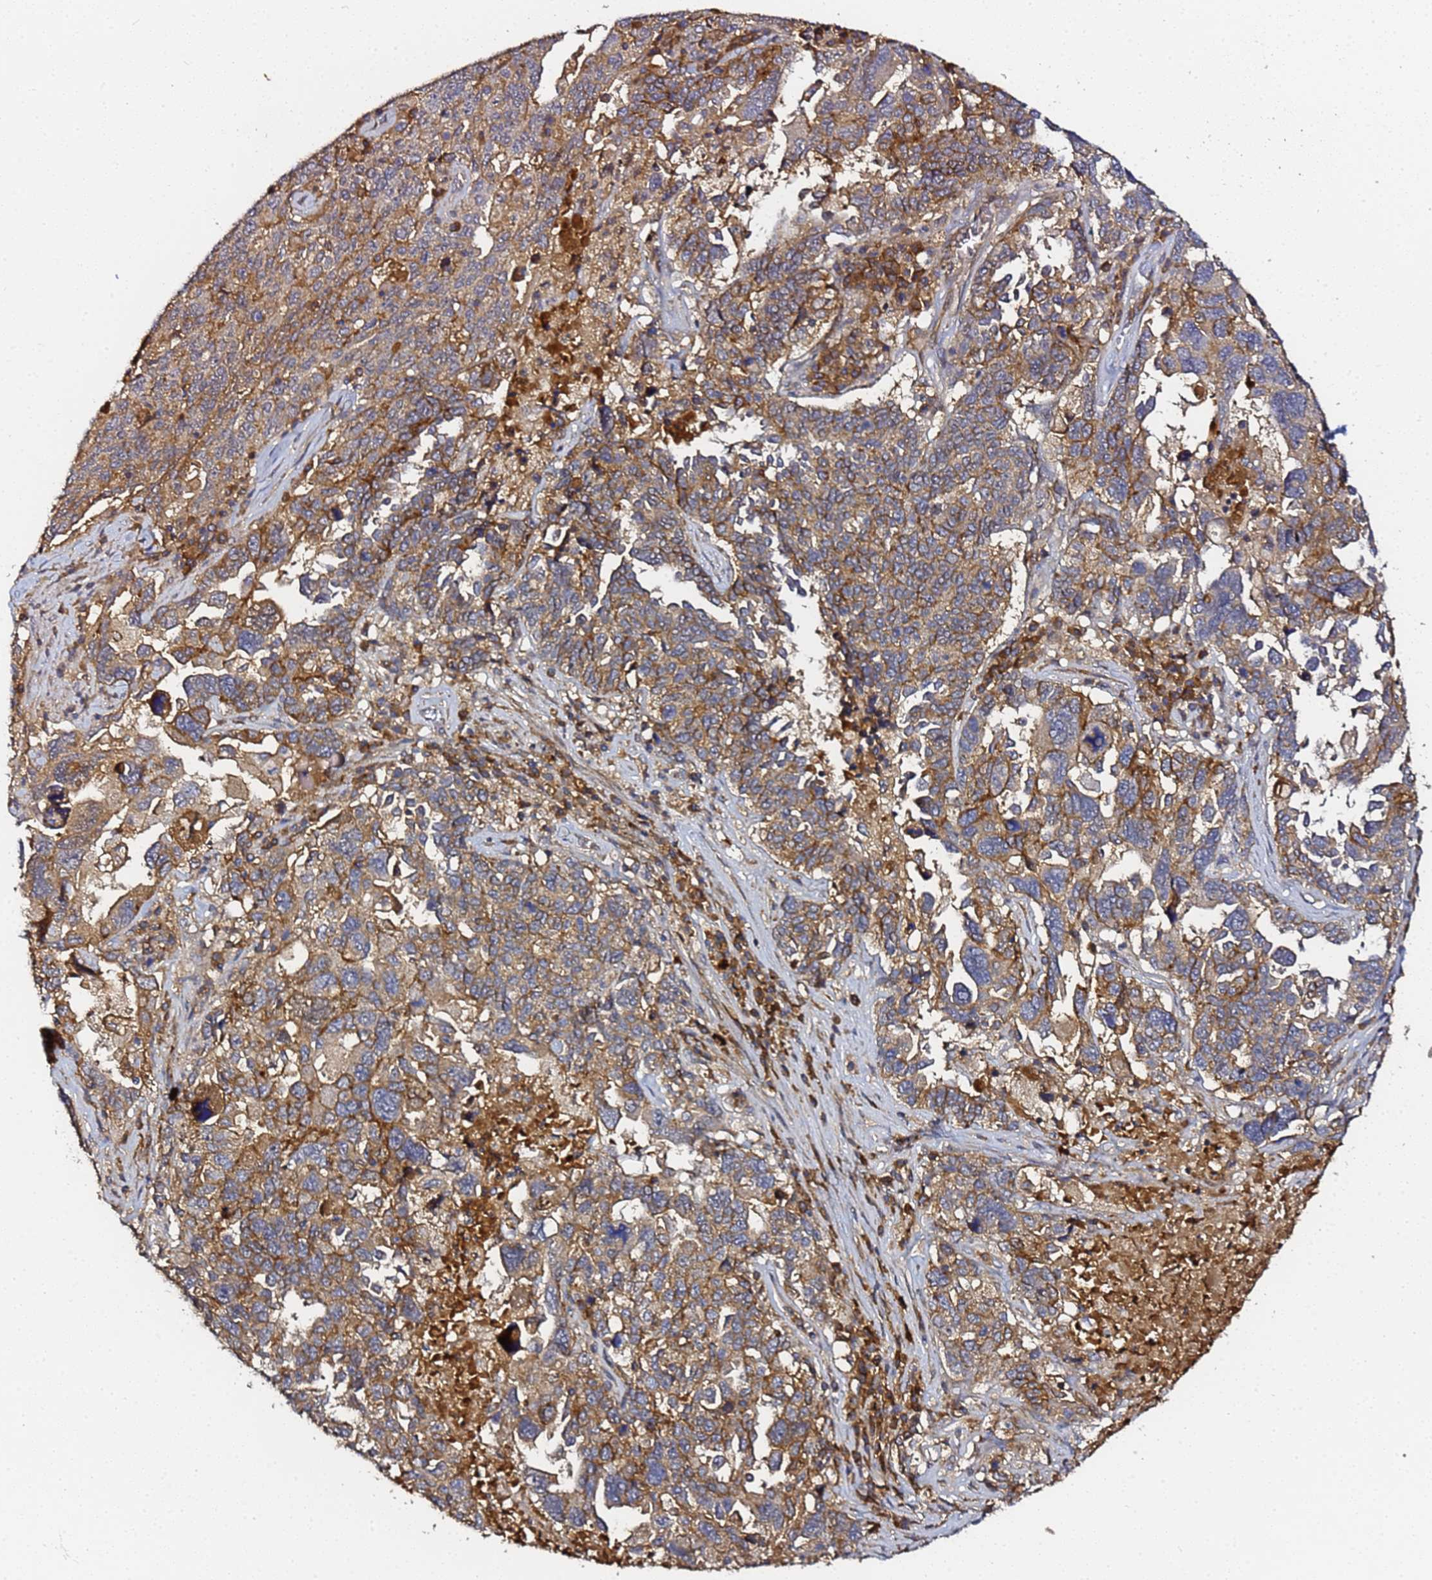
{"staining": {"intensity": "moderate", "quantity": ">75%", "location": "cytoplasmic/membranous"}, "tissue": "ovarian cancer", "cell_type": "Tumor cells", "image_type": "cancer", "snomed": [{"axis": "morphology", "description": "Carcinoma, endometroid"}, {"axis": "topography", "description": "Ovary"}], "caption": "Human ovarian cancer stained for a protein (brown) demonstrates moderate cytoplasmic/membranous positive positivity in about >75% of tumor cells.", "gene": "LRRC69", "patient": {"sex": "female", "age": 62}}